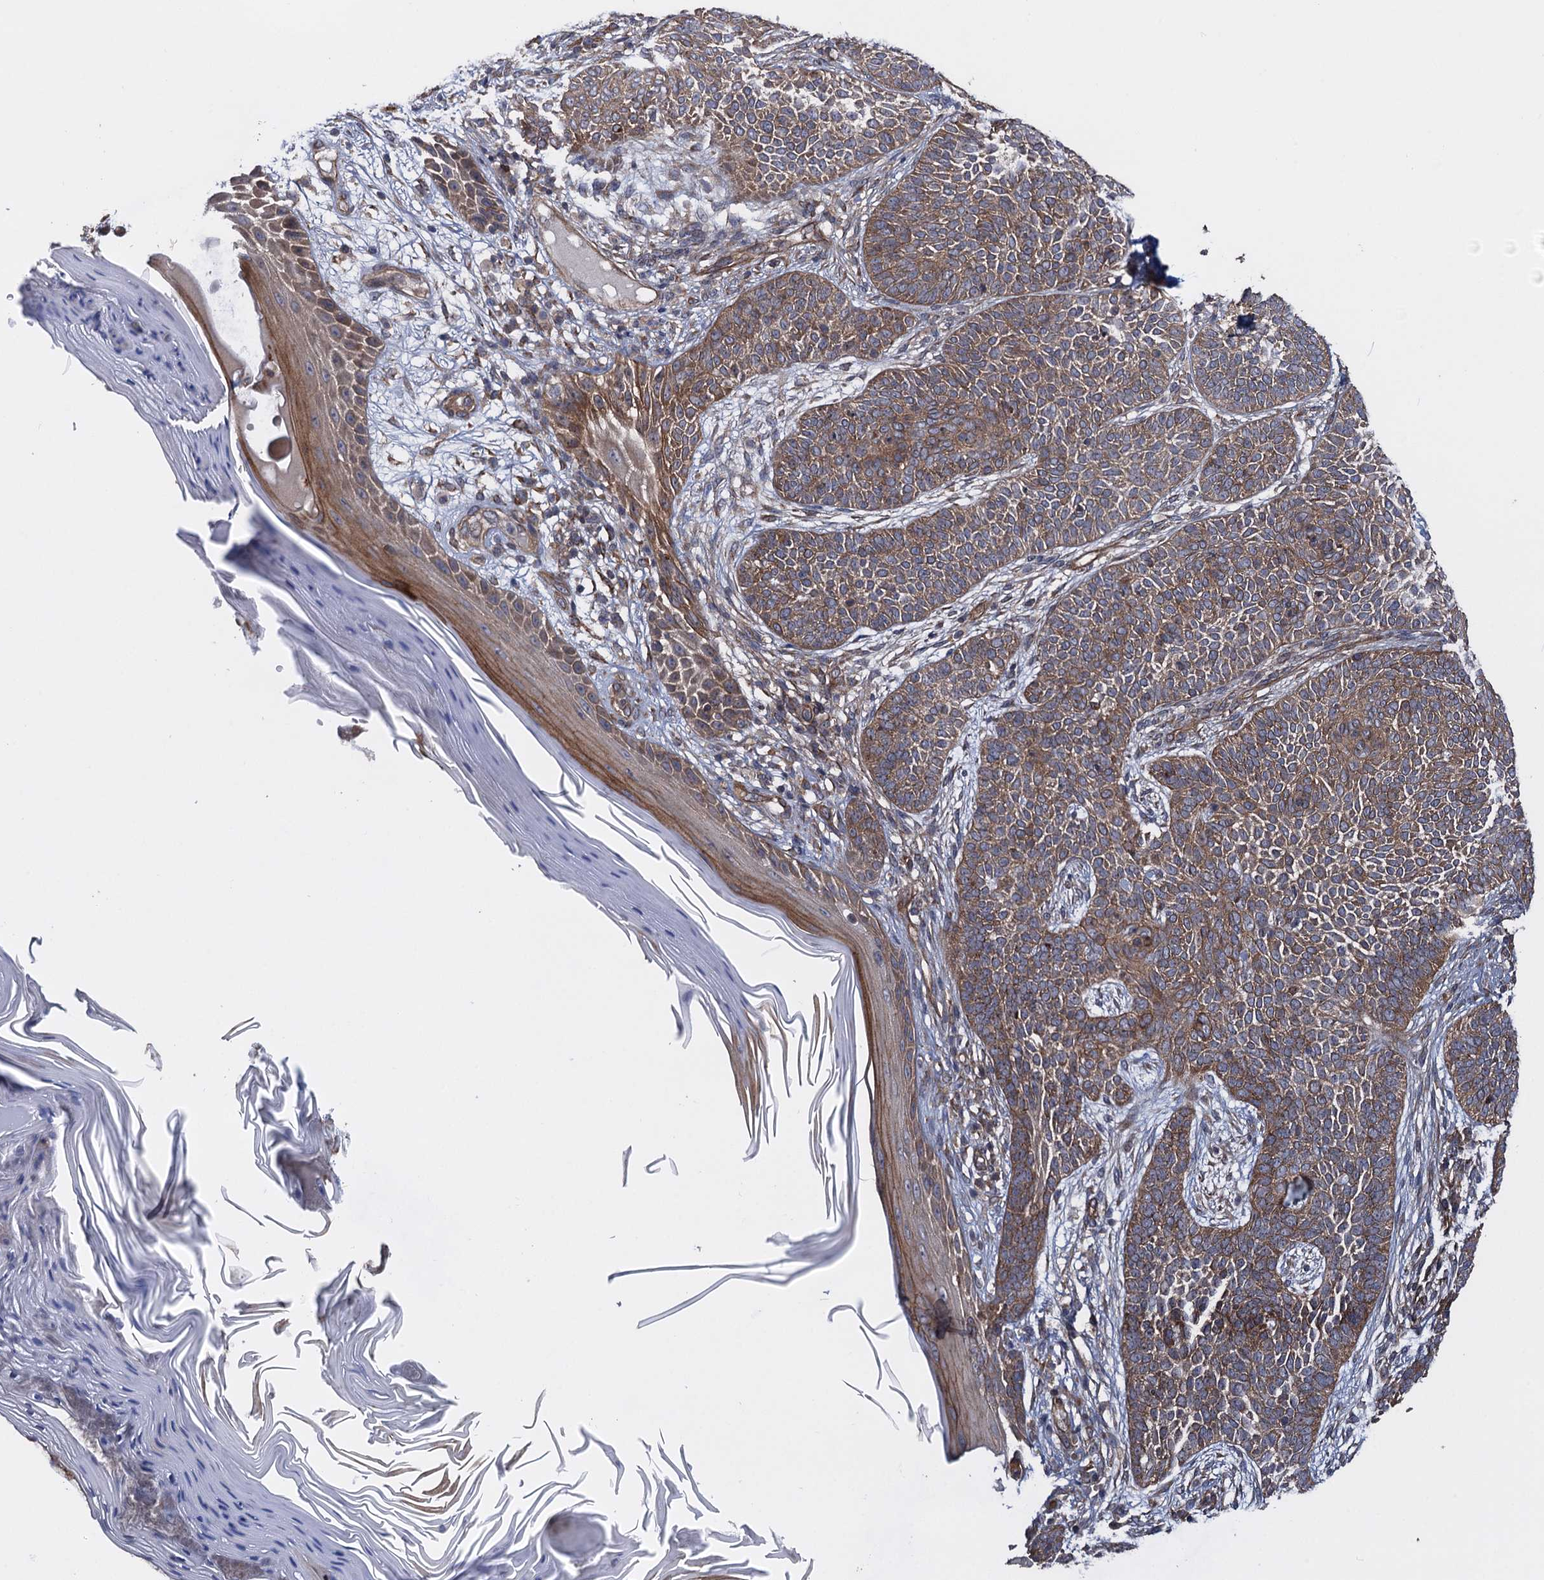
{"staining": {"intensity": "moderate", "quantity": ">75%", "location": "cytoplasmic/membranous"}, "tissue": "skin cancer", "cell_type": "Tumor cells", "image_type": "cancer", "snomed": [{"axis": "morphology", "description": "Basal cell carcinoma"}, {"axis": "topography", "description": "Skin"}], "caption": "Immunohistochemical staining of skin cancer exhibits medium levels of moderate cytoplasmic/membranous protein expression in about >75% of tumor cells.", "gene": "HAUS1", "patient": {"sex": "male", "age": 85}}